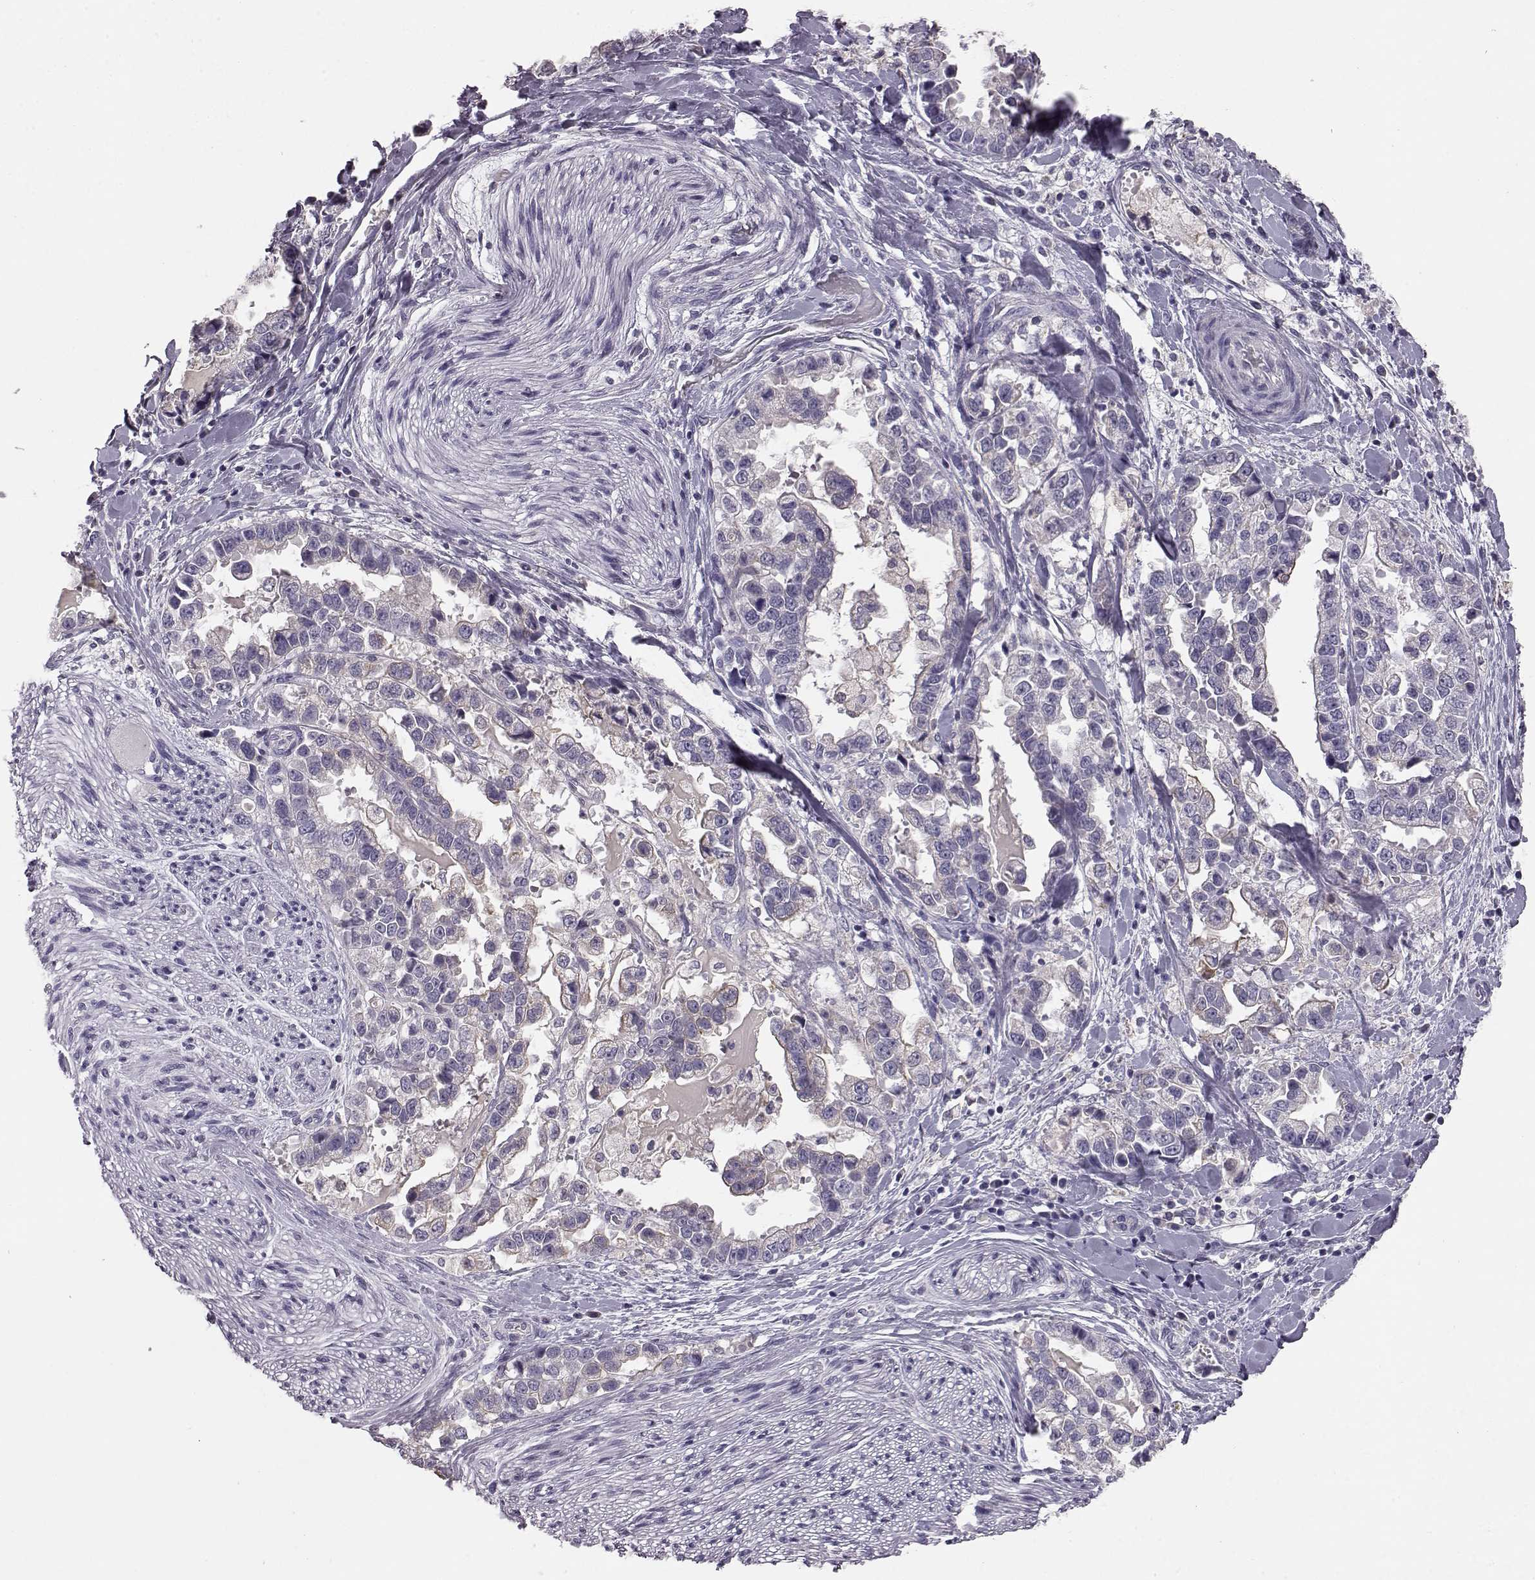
{"staining": {"intensity": "negative", "quantity": "none", "location": "none"}, "tissue": "stomach cancer", "cell_type": "Tumor cells", "image_type": "cancer", "snomed": [{"axis": "morphology", "description": "Adenocarcinoma, NOS"}, {"axis": "topography", "description": "Stomach"}], "caption": "An image of adenocarcinoma (stomach) stained for a protein displays no brown staining in tumor cells.", "gene": "KRT85", "patient": {"sex": "male", "age": 59}}